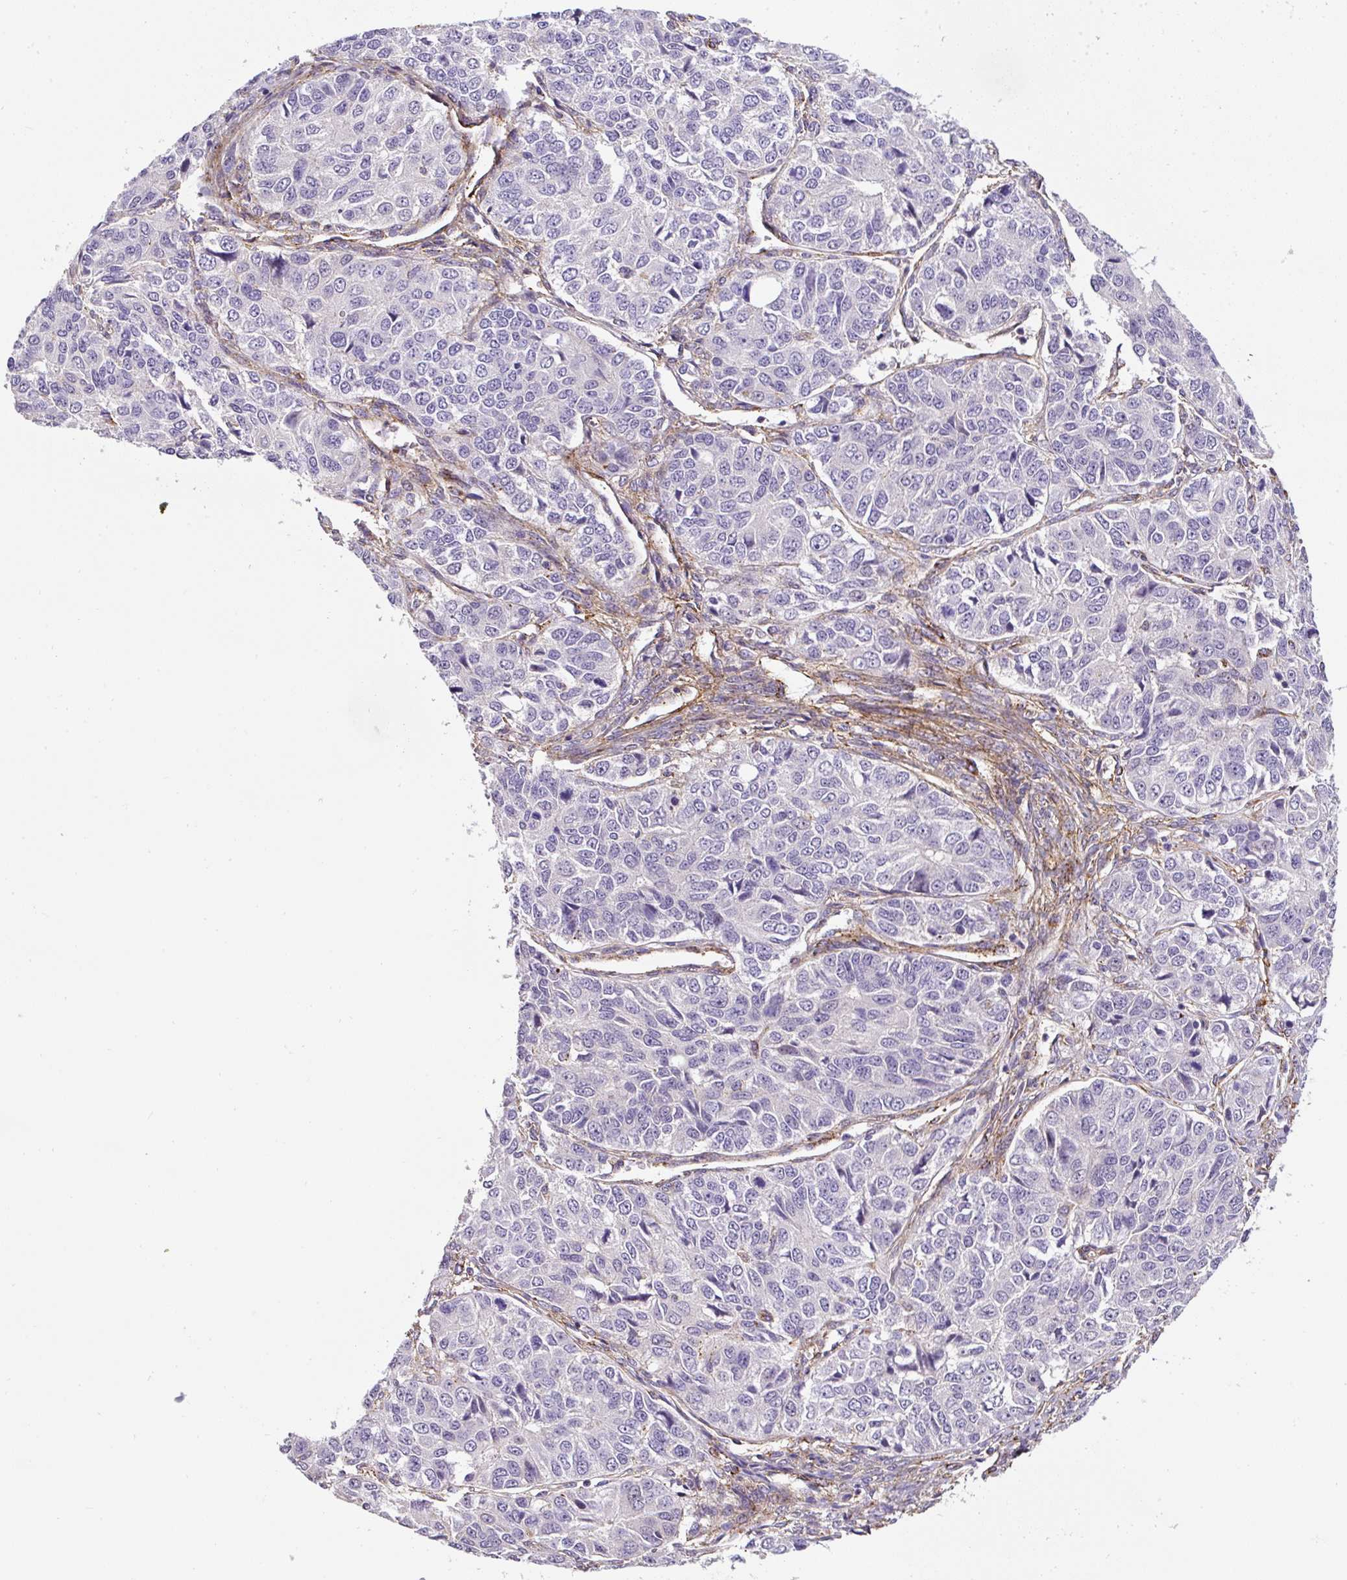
{"staining": {"intensity": "negative", "quantity": "none", "location": "none"}, "tissue": "ovarian cancer", "cell_type": "Tumor cells", "image_type": "cancer", "snomed": [{"axis": "morphology", "description": "Carcinoma, endometroid"}, {"axis": "topography", "description": "Ovary"}], "caption": "A high-resolution image shows IHC staining of ovarian cancer, which shows no significant staining in tumor cells. Brightfield microscopy of immunohistochemistry stained with DAB (brown) and hematoxylin (blue), captured at high magnification.", "gene": "RNF170", "patient": {"sex": "female", "age": 51}}